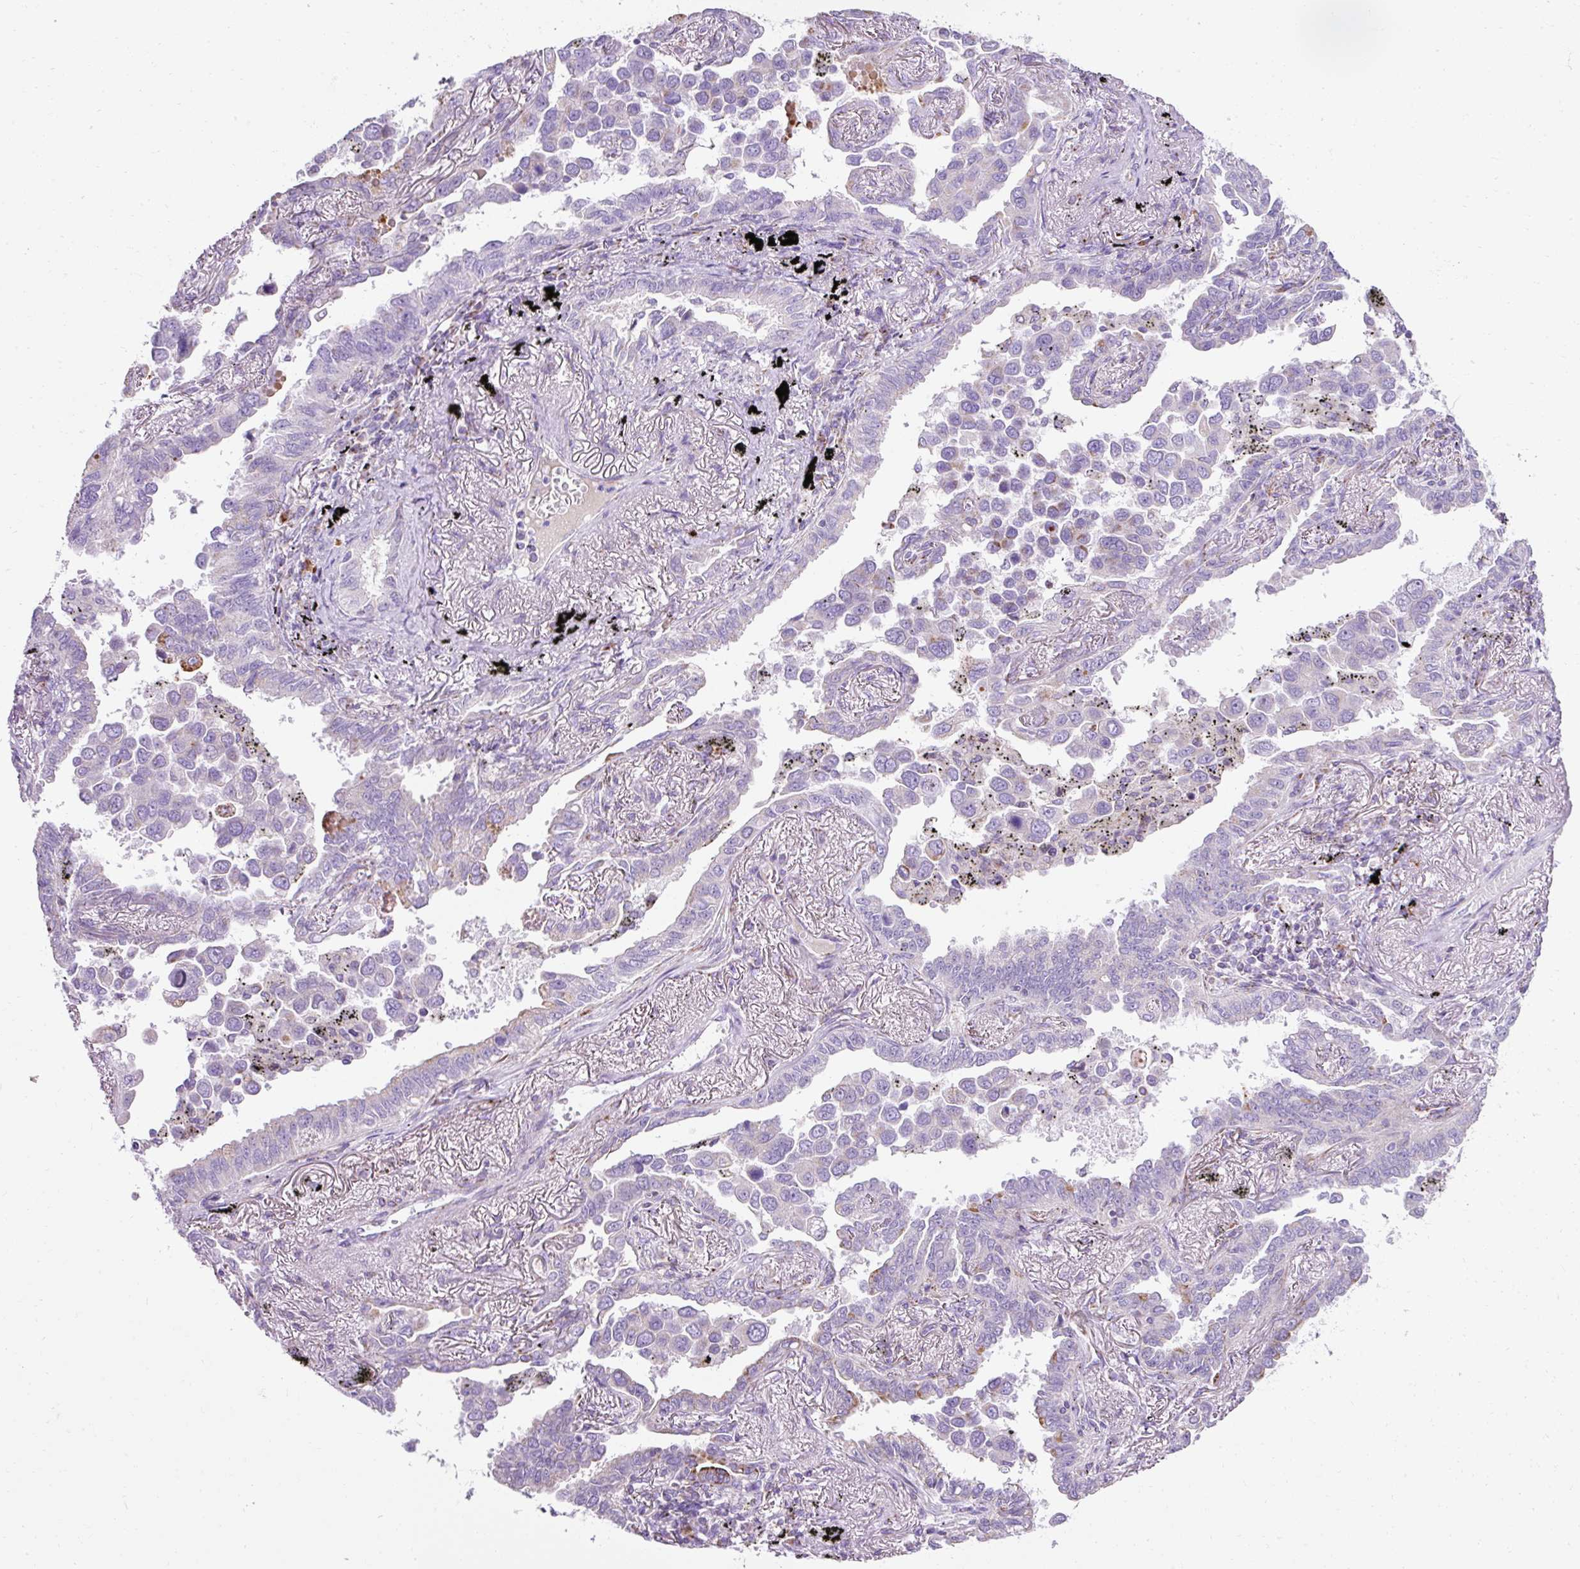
{"staining": {"intensity": "negative", "quantity": "none", "location": "none"}, "tissue": "lung cancer", "cell_type": "Tumor cells", "image_type": "cancer", "snomed": [{"axis": "morphology", "description": "Adenocarcinoma, NOS"}, {"axis": "topography", "description": "Lung"}], "caption": "The immunohistochemistry histopathology image has no significant staining in tumor cells of adenocarcinoma (lung) tissue.", "gene": "PLPP2", "patient": {"sex": "male", "age": 67}}